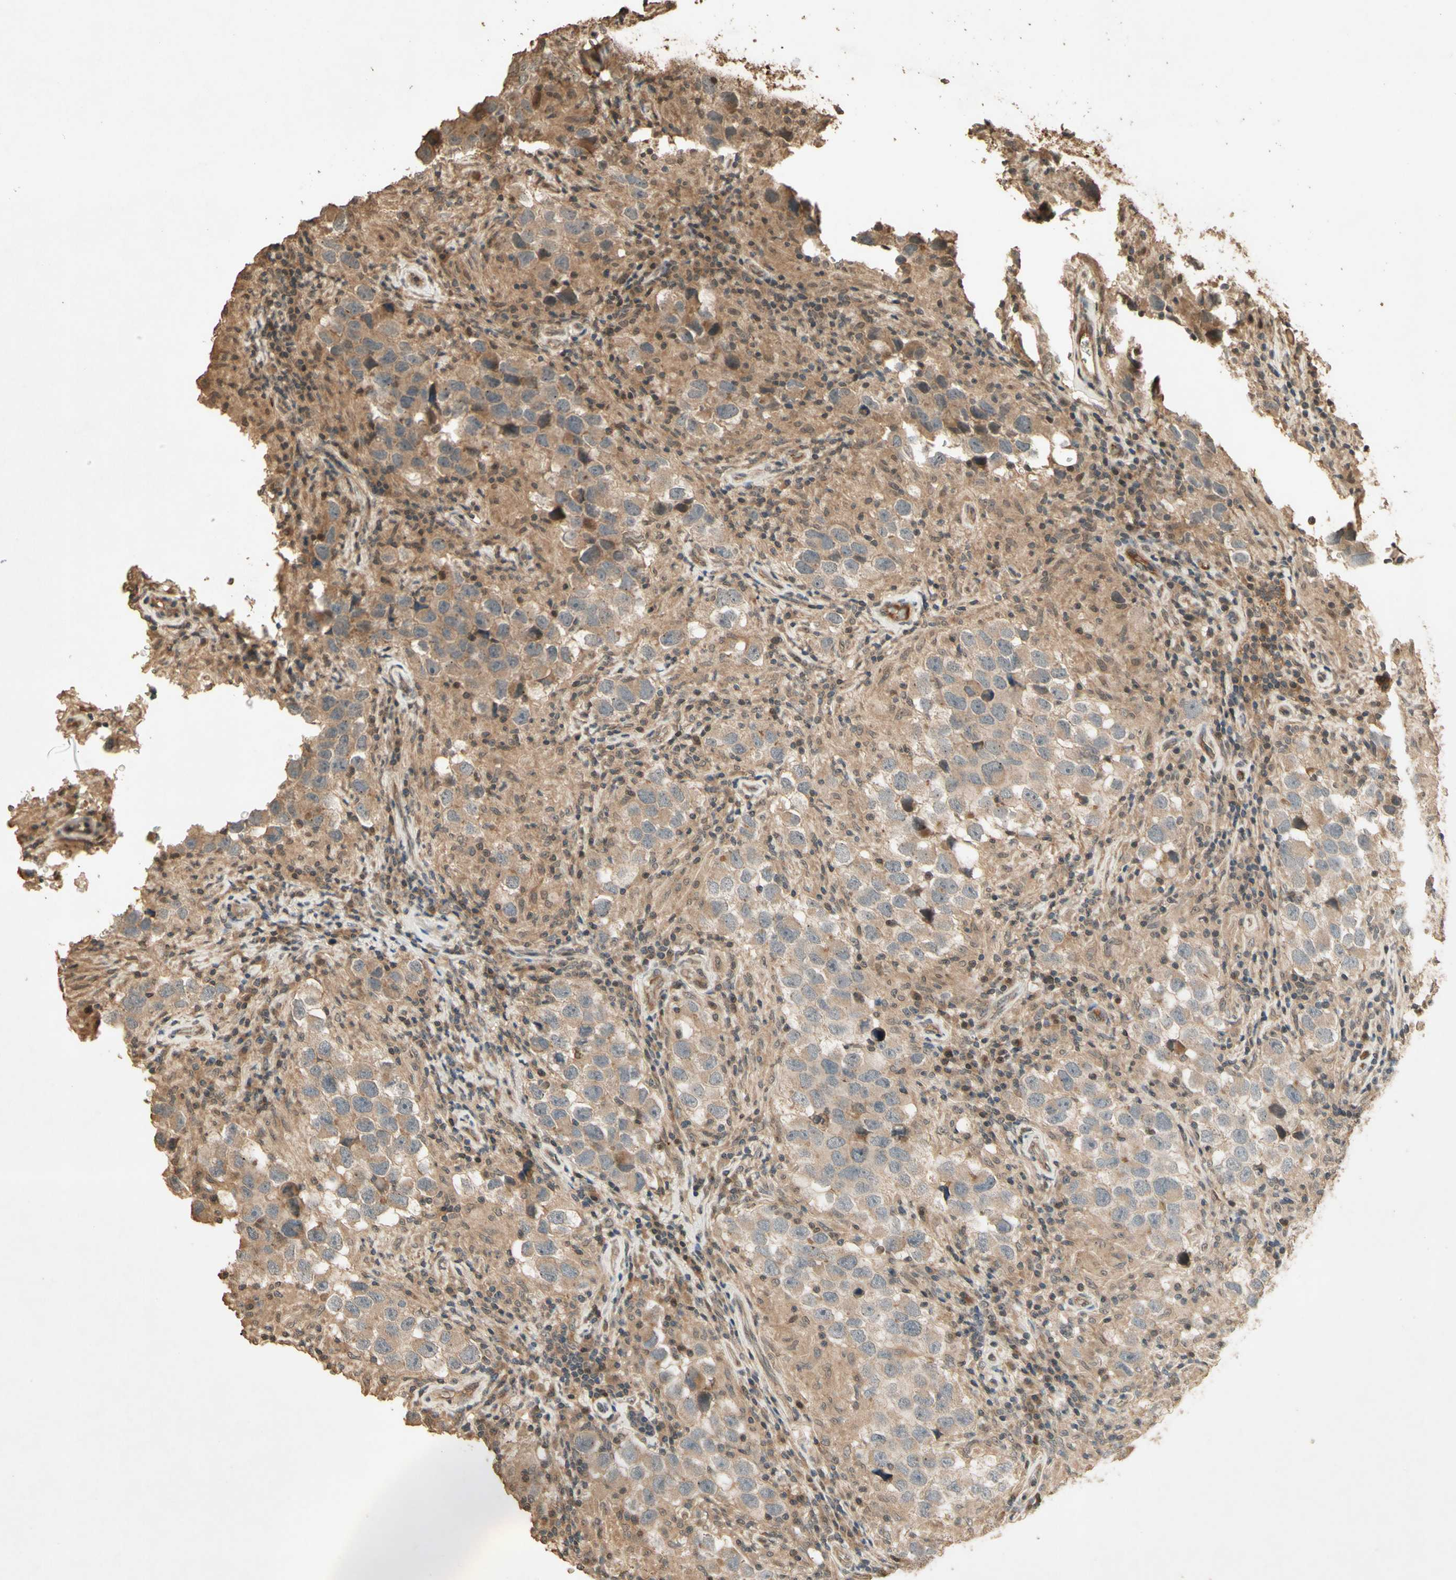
{"staining": {"intensity": "moderate", "quantity": ">75%", "location": "cytoplasmic/membranous"}, "tissue": "testis cancer", "cell_type": "Tumor cells", "image_type": "cancer", "snomed": [{"axis": "morphology", "description": "Carcinoma, Embryonal, NOS"}, {"axis": "topography", "description": "Testis"}], "caption": "Immunohistochemical staining of testis cancer shows medium levels of moderate cytoplasmic/membranous protein expression in about >75% of tumor cells.", "gene": "SMAD9", "patient": {"sex": "male", "age": 21}}